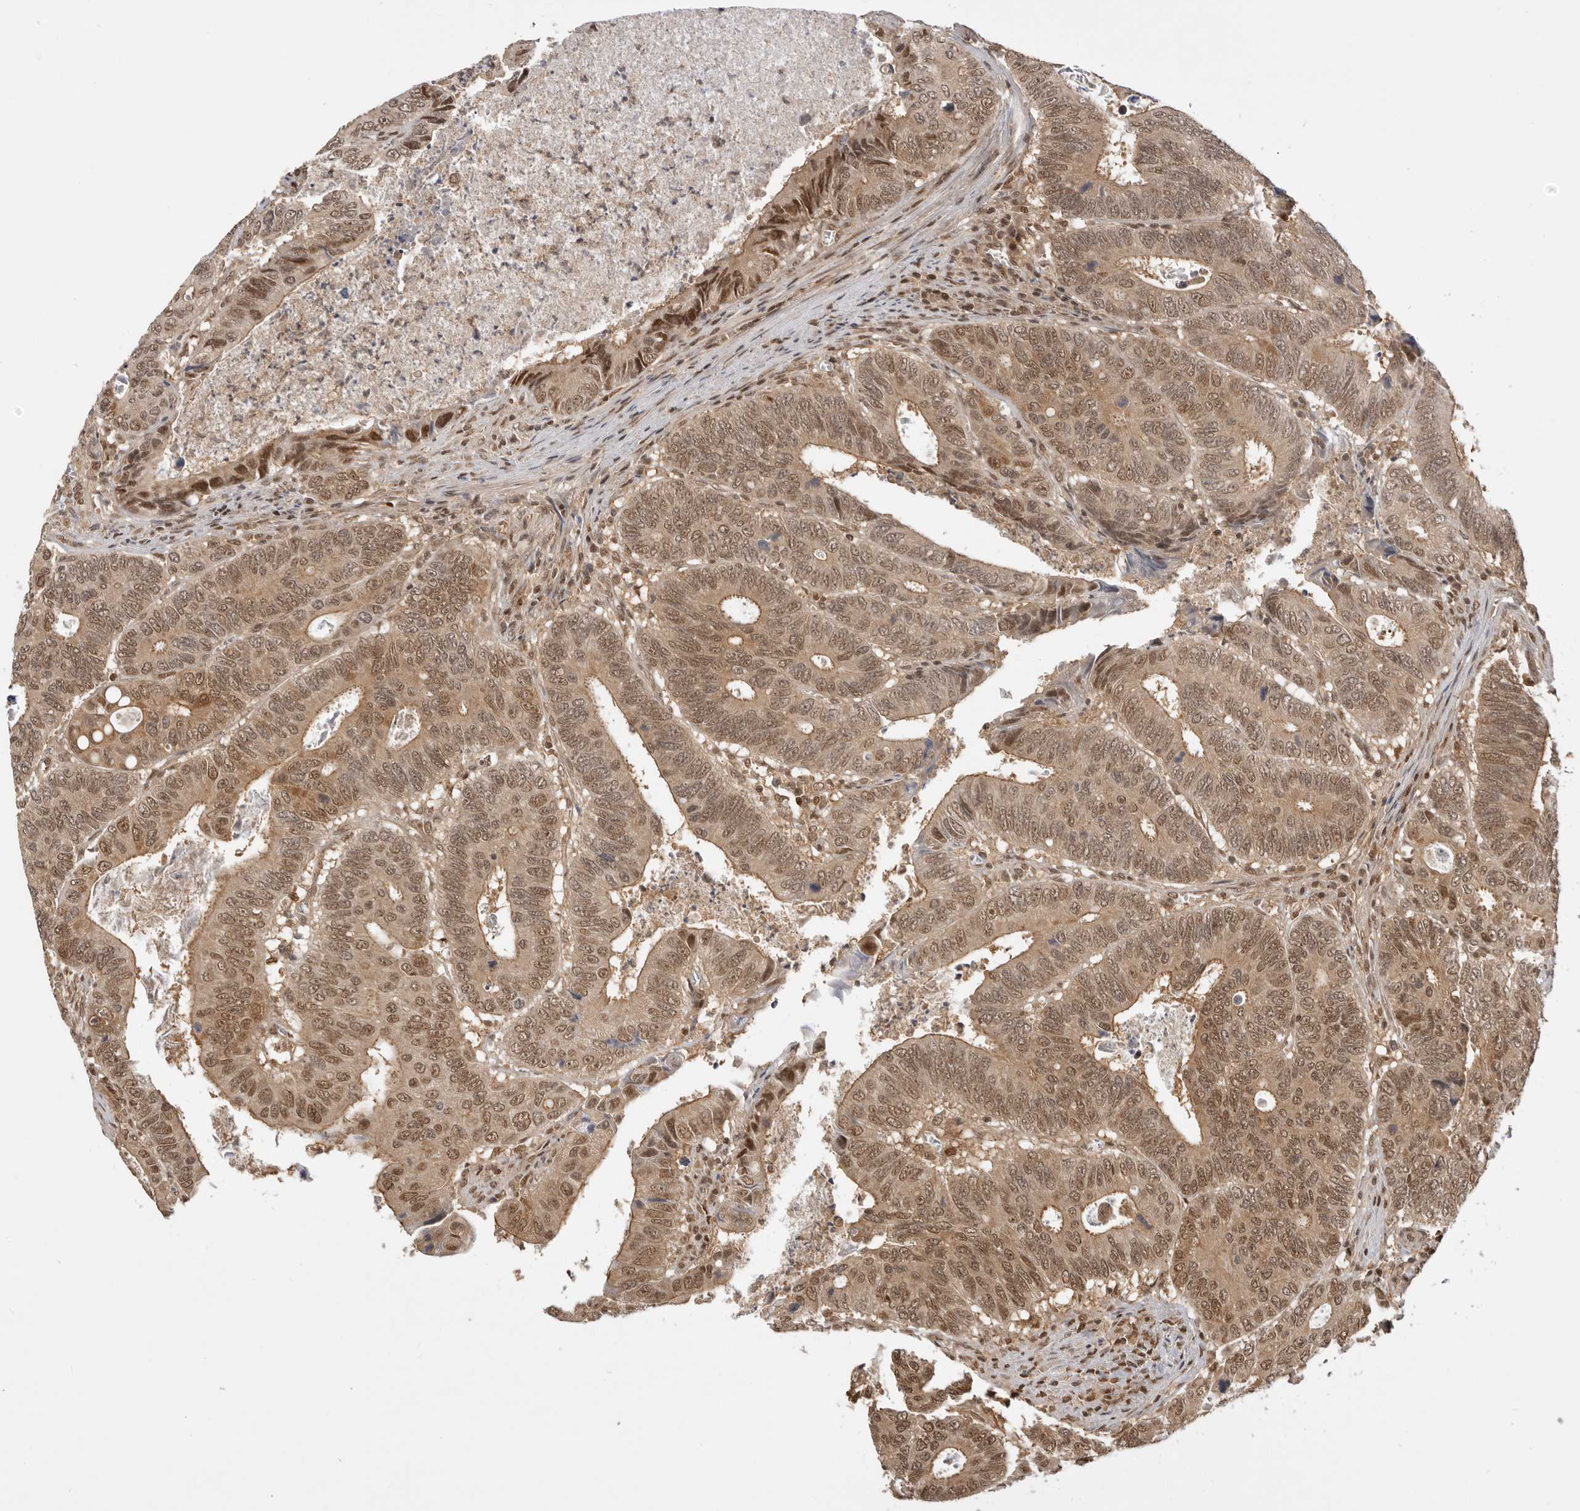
{"staining": {"intensity": "moderate", "quantity": ">75%", "location": "cytoplasmic/membranous,nuclear"}, "tissue": "colorectal cancer", "cell_type": "Tumor cells", "image_type": "cancer", "snomed": [{"axis": "morphology", "description": "Adenocarcinoma, NOS"}, {"axis": "topography", "description": "Colon"}], "caption": "Colorectal adenocarcinoma was stained to show a protein in brown. There is medium levels of moderate cytoplasmic/membranous and nuclear staining in approximately >75% of tumor cells. (brown staining indicates protein expression, while blue staining denotes nuclei).", "gene": "ADPRS", "patient": {"sex": "male", "age": 72}}